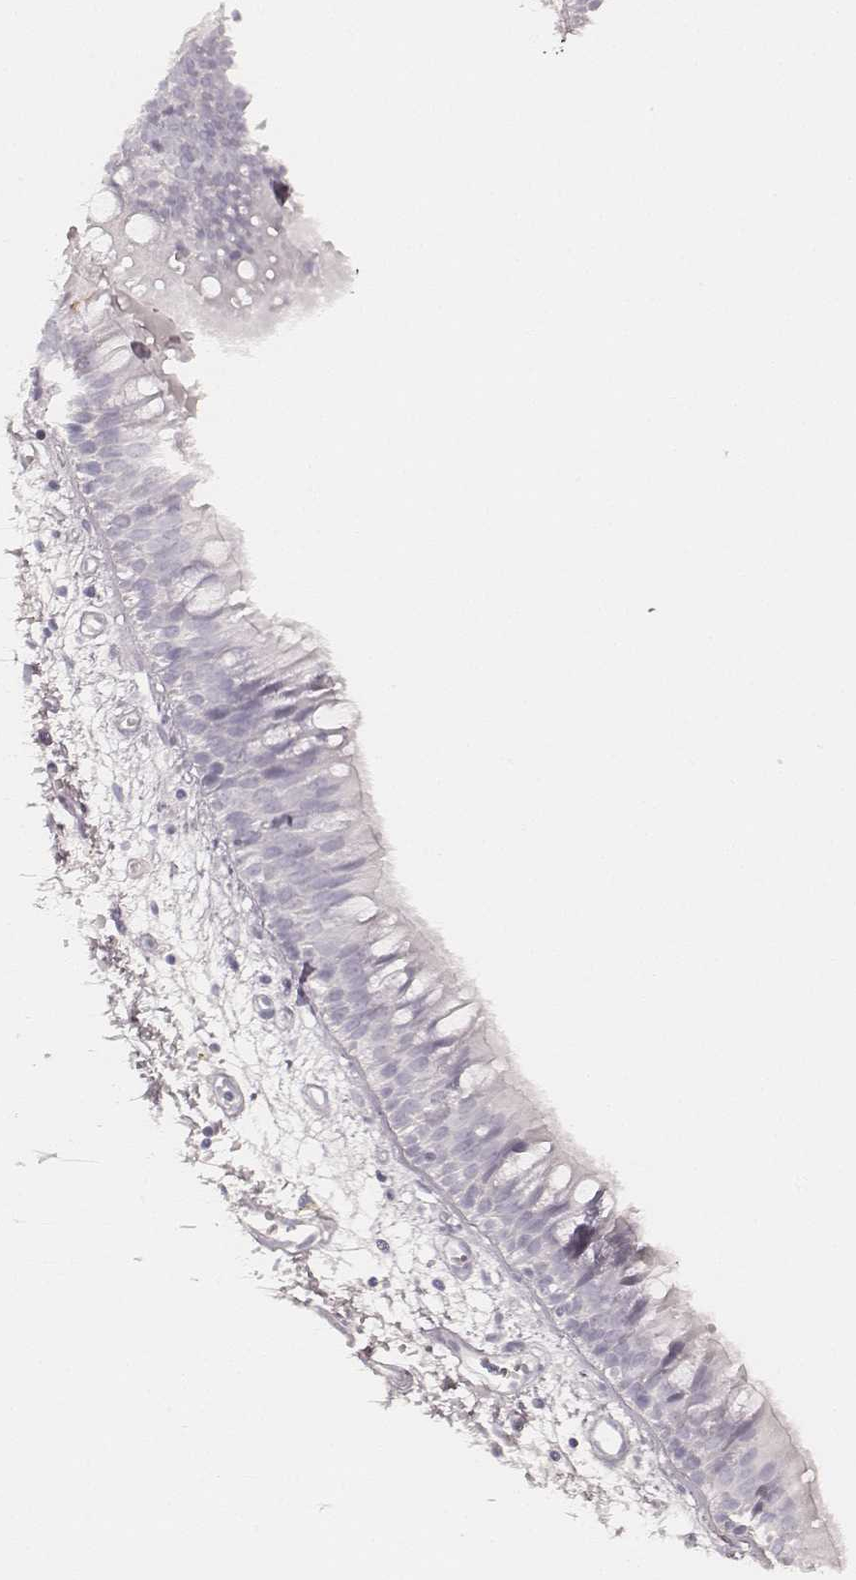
{"staining": {"intensity": "negative", "quantity": "none", "location": "none"}, "tissue": "bronchus", "cell_type": "Respiratory epithelial cells", "image_type": "normal", "snomed": [{"axis": "morphology", "description": "Normal tissue, NOS"}, {"axis": "morphology", "description": "Squamous cell carcinoma, NOS"}, {"axis": "topography", "description": "Cartilage tissue"}, {"axis": "topography", "description": "Bronchus"}, {"axis": "topography", "description": "Lung"}], "caption": "IHC image of benign human bronchus stained for a protein (brown), which demonstrates no expression in respiratory epithelial cells.", "gene": "KRT72", "patient": {"sex": "male", "age": 66}}